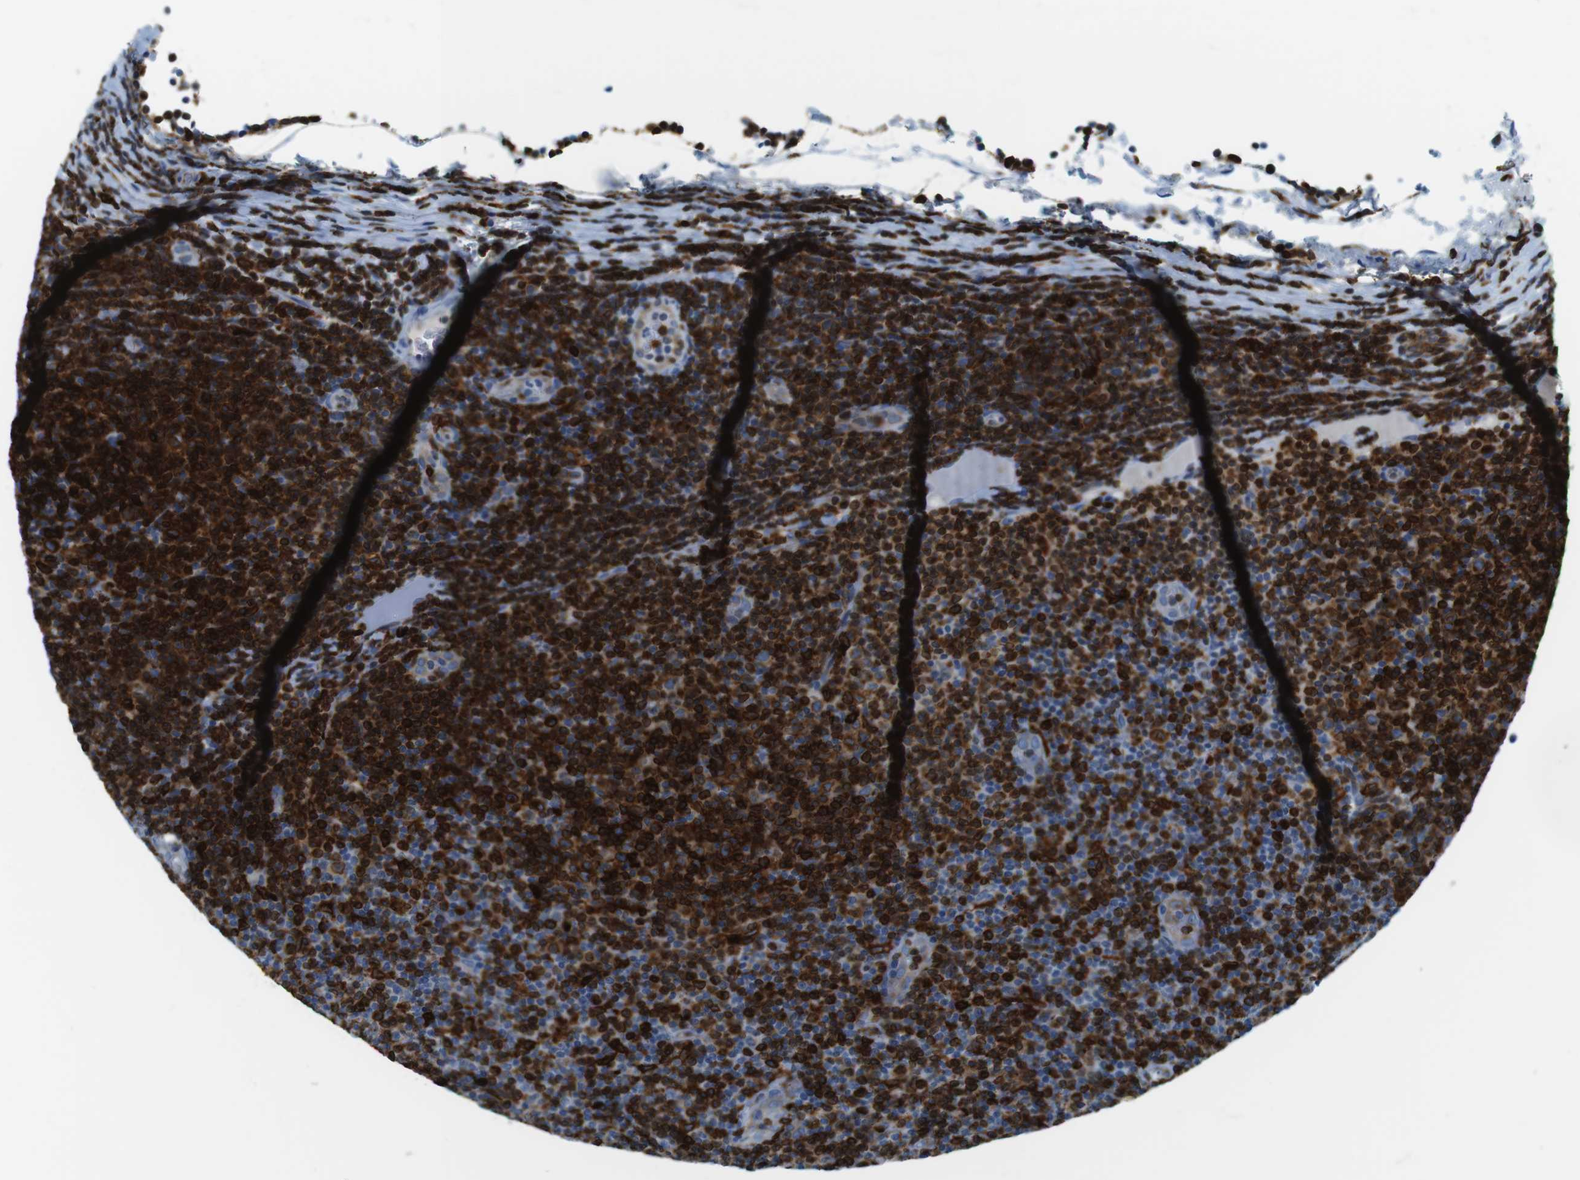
{"staining": {"intensity": "strong", "quantity": "25%-75%", "location": "cytoplasmic/membranous"}, "tissue": "lymphoma", "cell_type": "Tumor cells", "image_type": "cancer", "snomed": [{"axis": "morphology", "description": "Malignant lymphoma, non-Hodgkin's type, Low grade"}, {"axis": "topography", "description": "Lymph node"}], "caption": "The micrograph shows a brown stain indicating the presence of a protein in the cytoplasmic/membranous of tumor cells in malignant lymphoma, non-Hodgkin's type (low-grade).", "gene": "CIITA", "patient": {"sex": "male", "age": 83}}